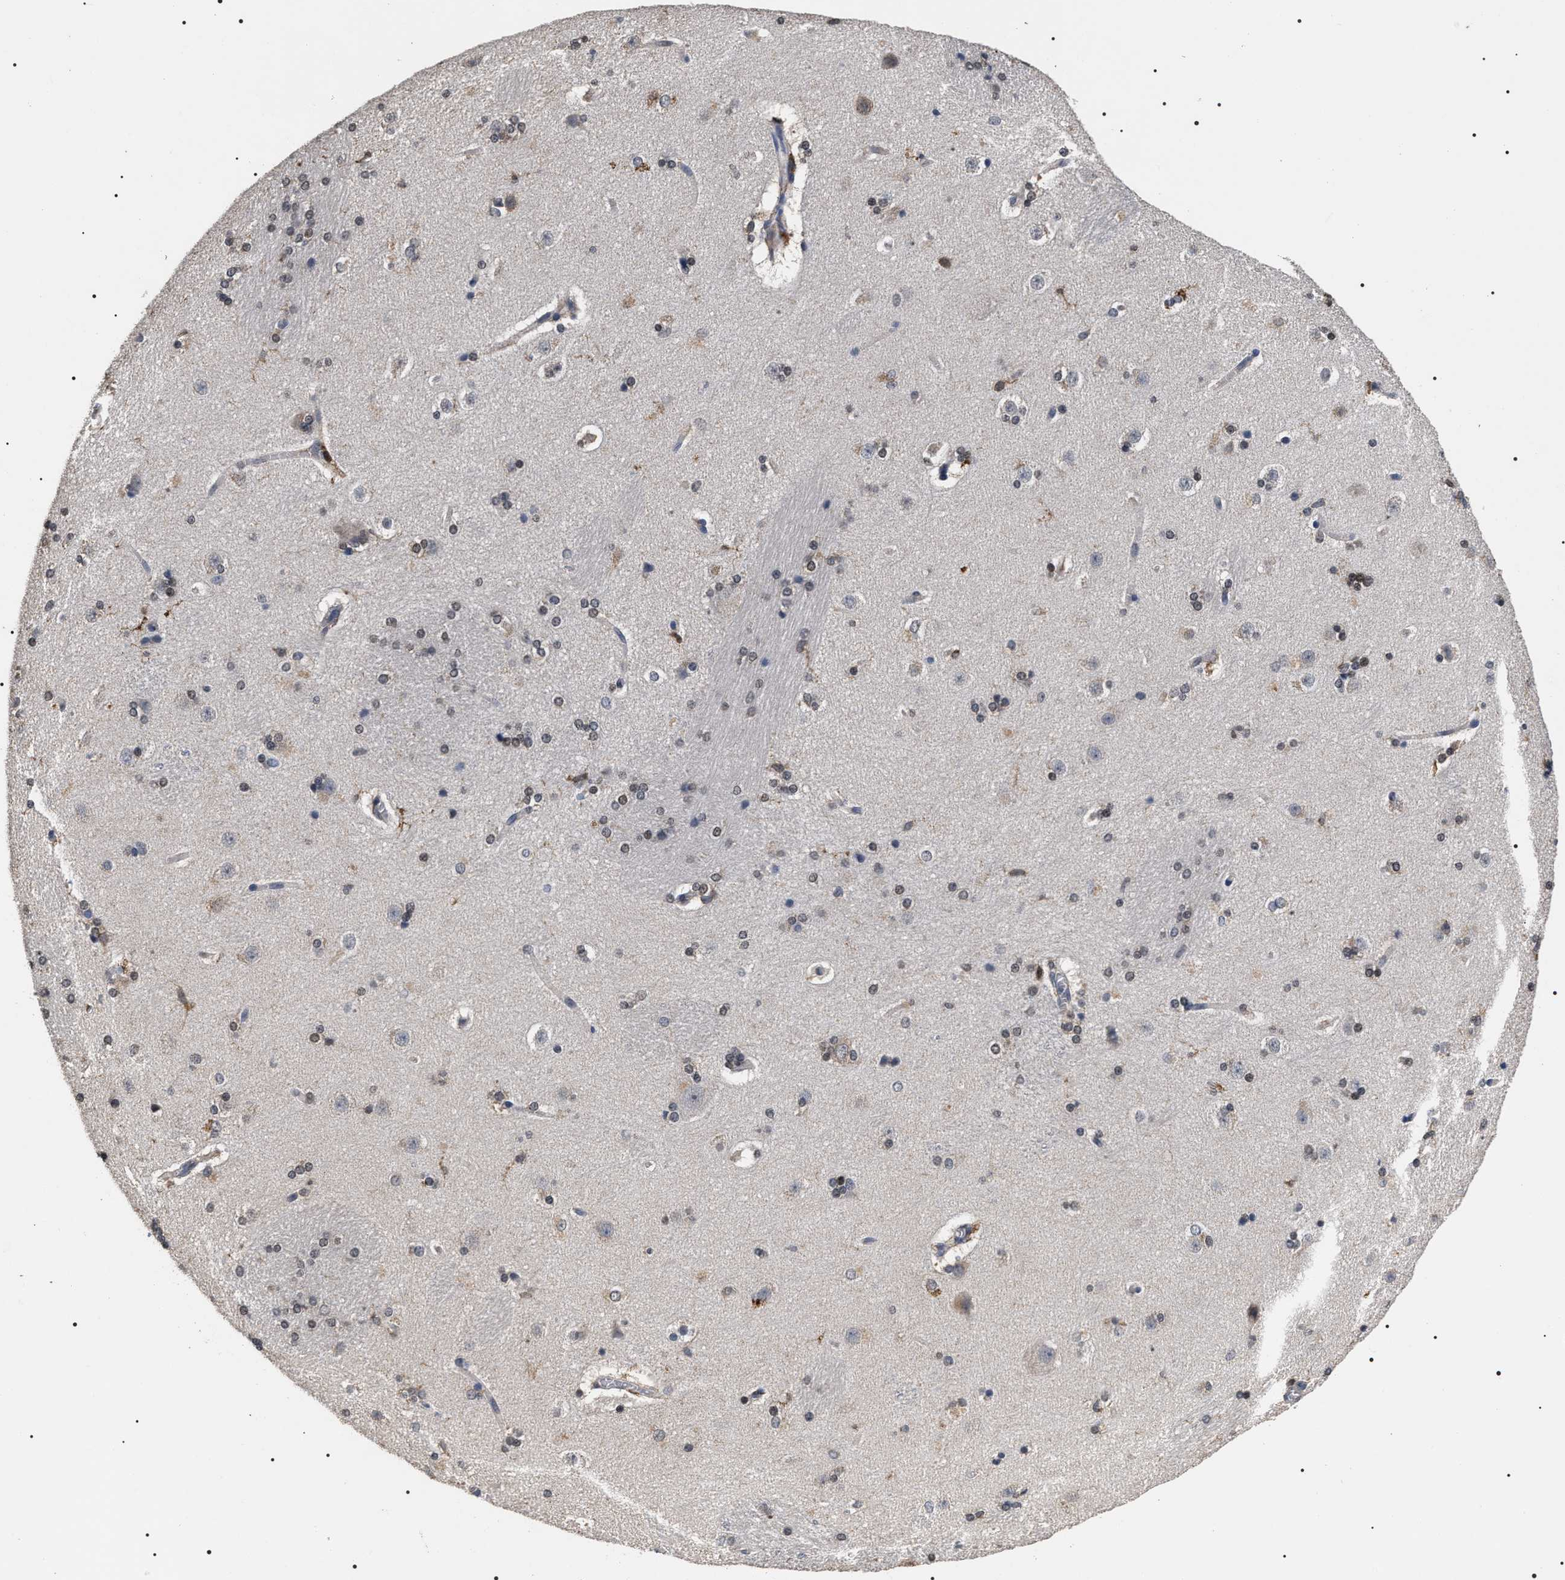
{"staining": {"intensity": "weak", "quantity": "25%-75%", "location": "nuclear"}, "tissue": "caudate", "cell_type": "Glial cells", "image_type": "normal", "snomed": [{"axis": "morphology", "description": "Normal tissue, NOS"}, {"axis": "topography", "description": "Lateral ventricle wall"}], "caption": "Immunohistochemistry histopathology image of benign human caudate stained for a protein (brown), which demonstrates low levels of weak nuclear staining in approximately 25%-75% of glial cells.", "gene": "UPF3A", "patient": {"sex": "female", "age": 19}}